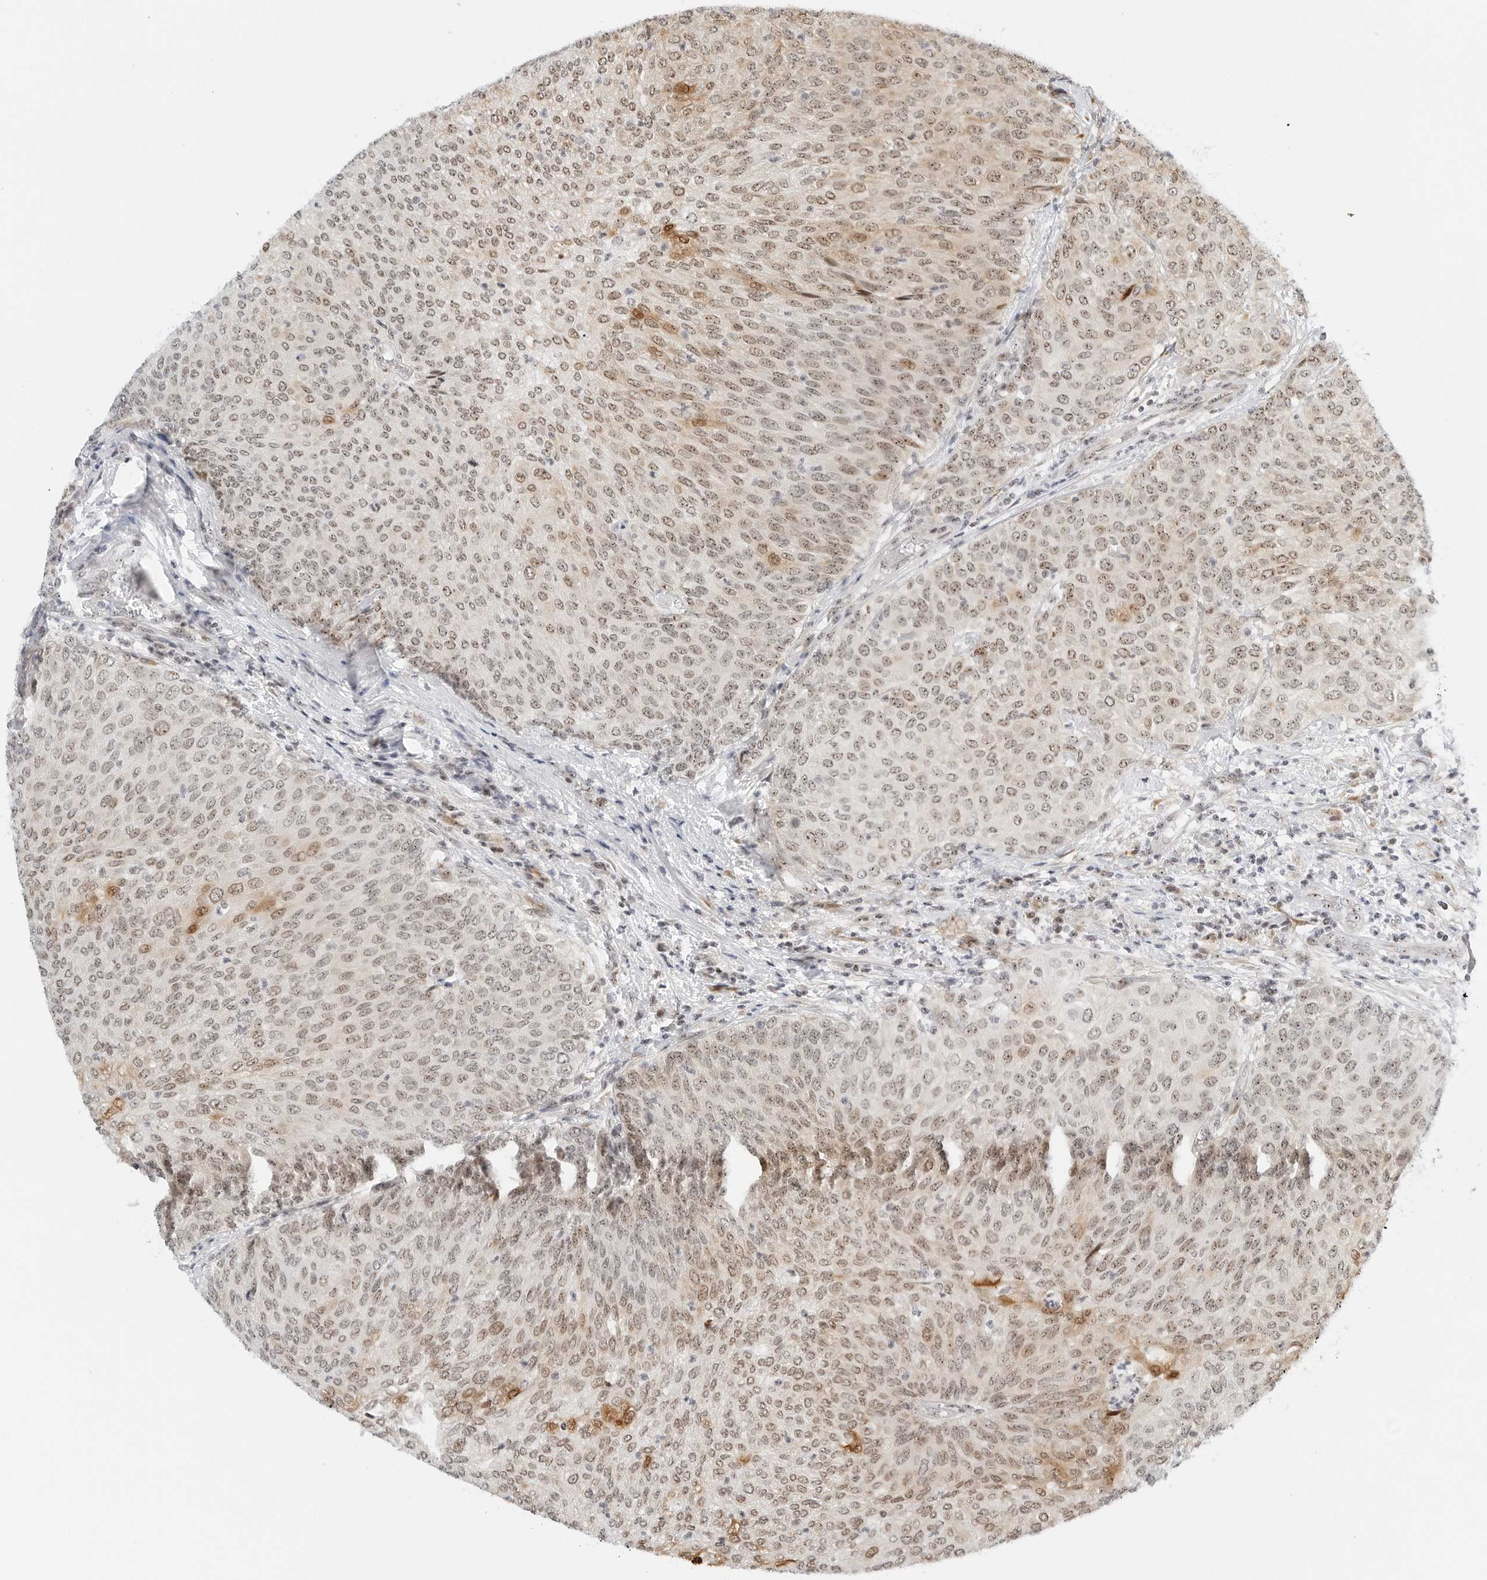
{"staining": {"intensity": "weak", "quantity": ">75%", "location": "cytoplasmic/membranous,nuclear"}, "tissue": "urothelial cancer", "cell_type": "Tumor cells", "image_type": "cancer", "snomed": [{"axis": "morphology", "description": "Urothelial carcinoma, Low grade"}, {"axis": "topography", "description": "Urinary bladder"}], "caption": "Tumor cells demonstrate low levels of weak cytoplasmic/membranous and nuclear staining in about >75% of cells in urothelial cancer.", "gene": "RIMKLA", "patient": {"sex": "female", "age": 79}}